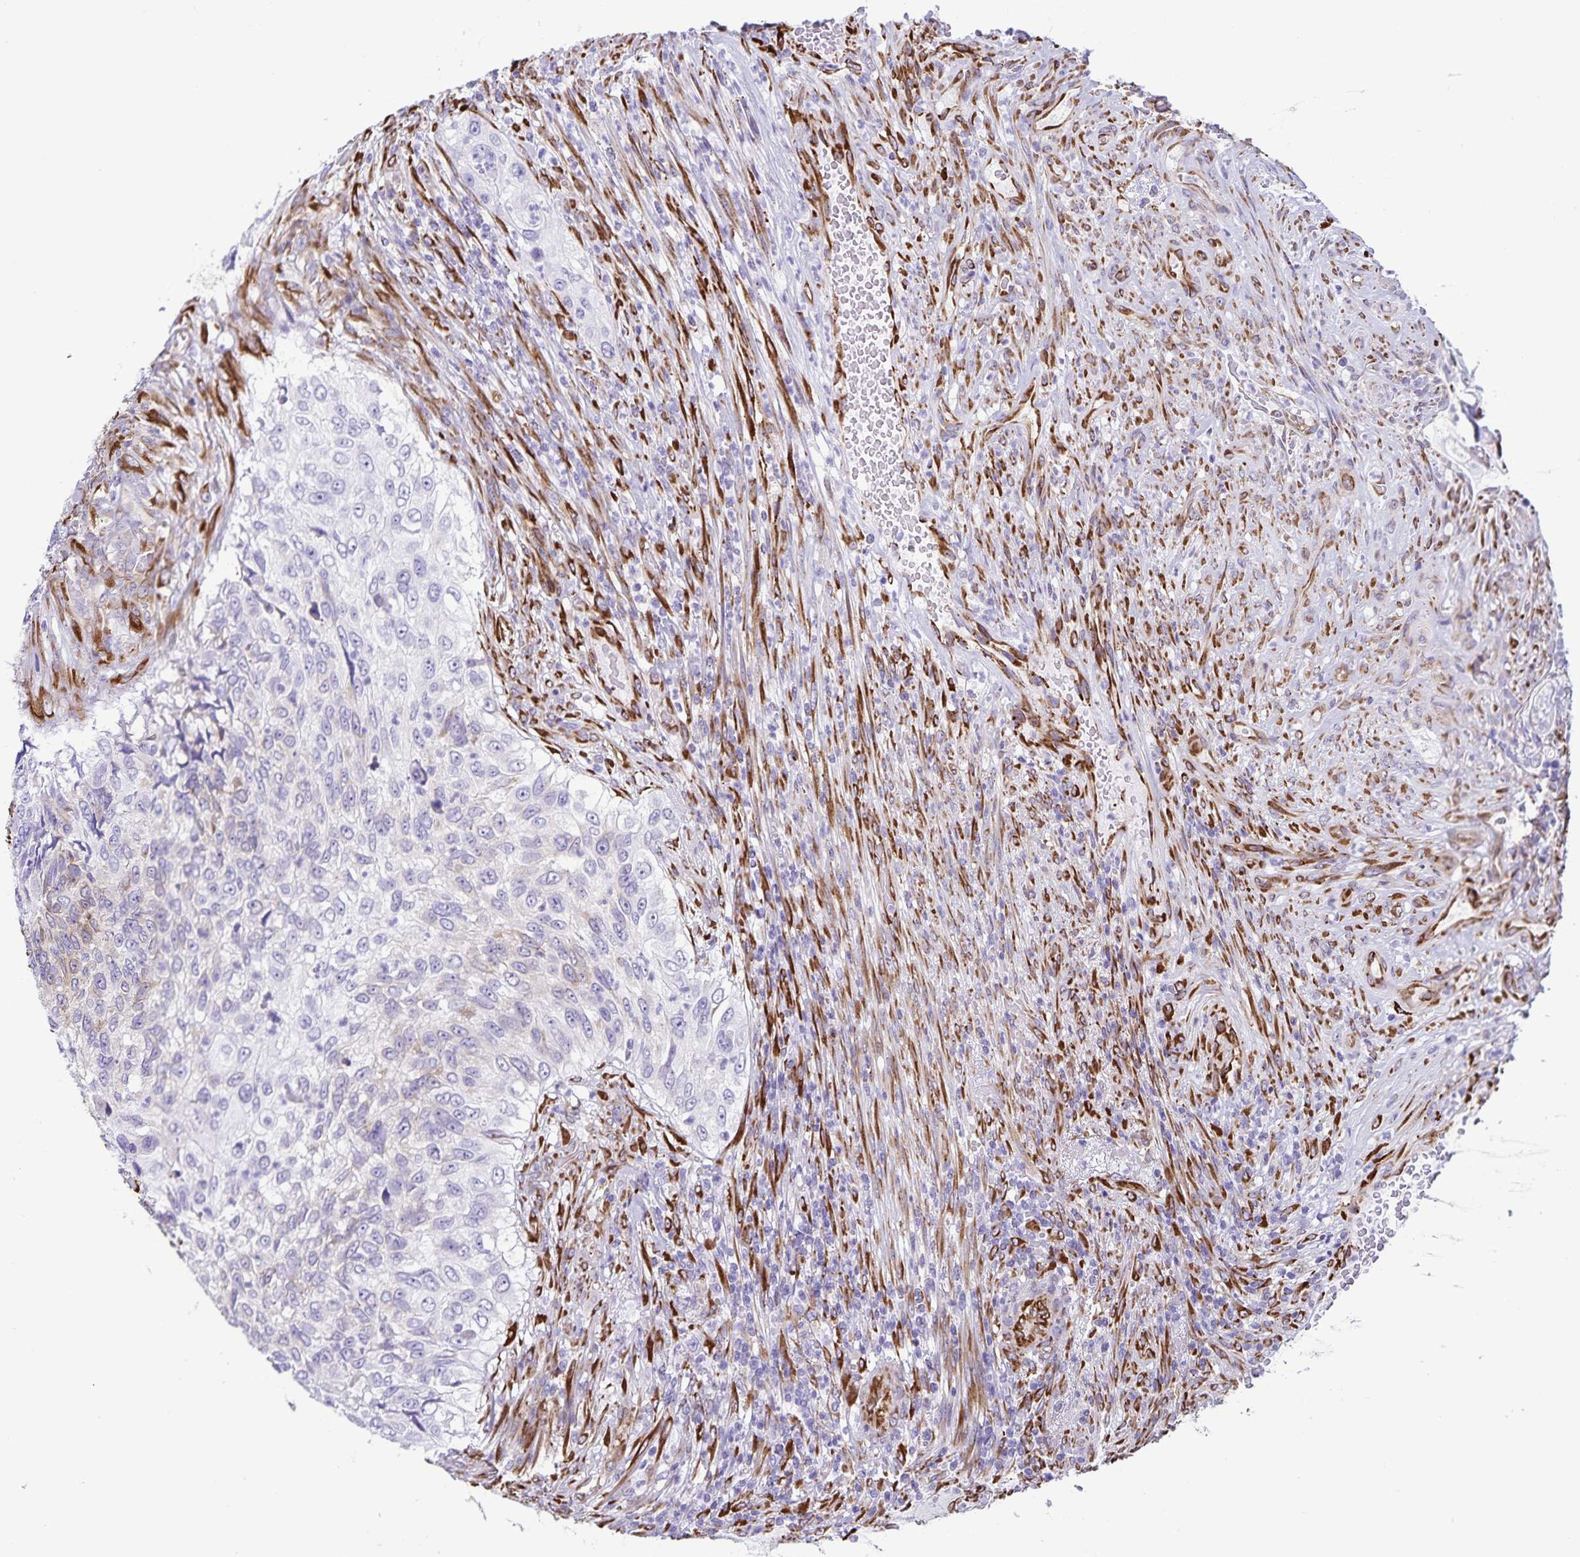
{"staining": {"intensity": "negative", "quantity": "none", "location": "none"}, "tissue": "urothelial cancer", "cell_type": "Tumor cells", "image_type": "cancer", "snomed": [{"axis": "morphology", "description": "Urothelial carcinoma, High grade"}, {"axis": "topography", "description": "Urinary bladder"}], "caption": "Histopathology image shows no significant protein staining in tumor cells of urothelial cancer. Brightfield microscopy of immunohistochemistry stained with DAB (3,3'-diaminobenzidine) (brown) and hematoxylin (blue), captured at high magnification.", "gene": "RCN1", "patient": {"sex": "female", "age": 60}}